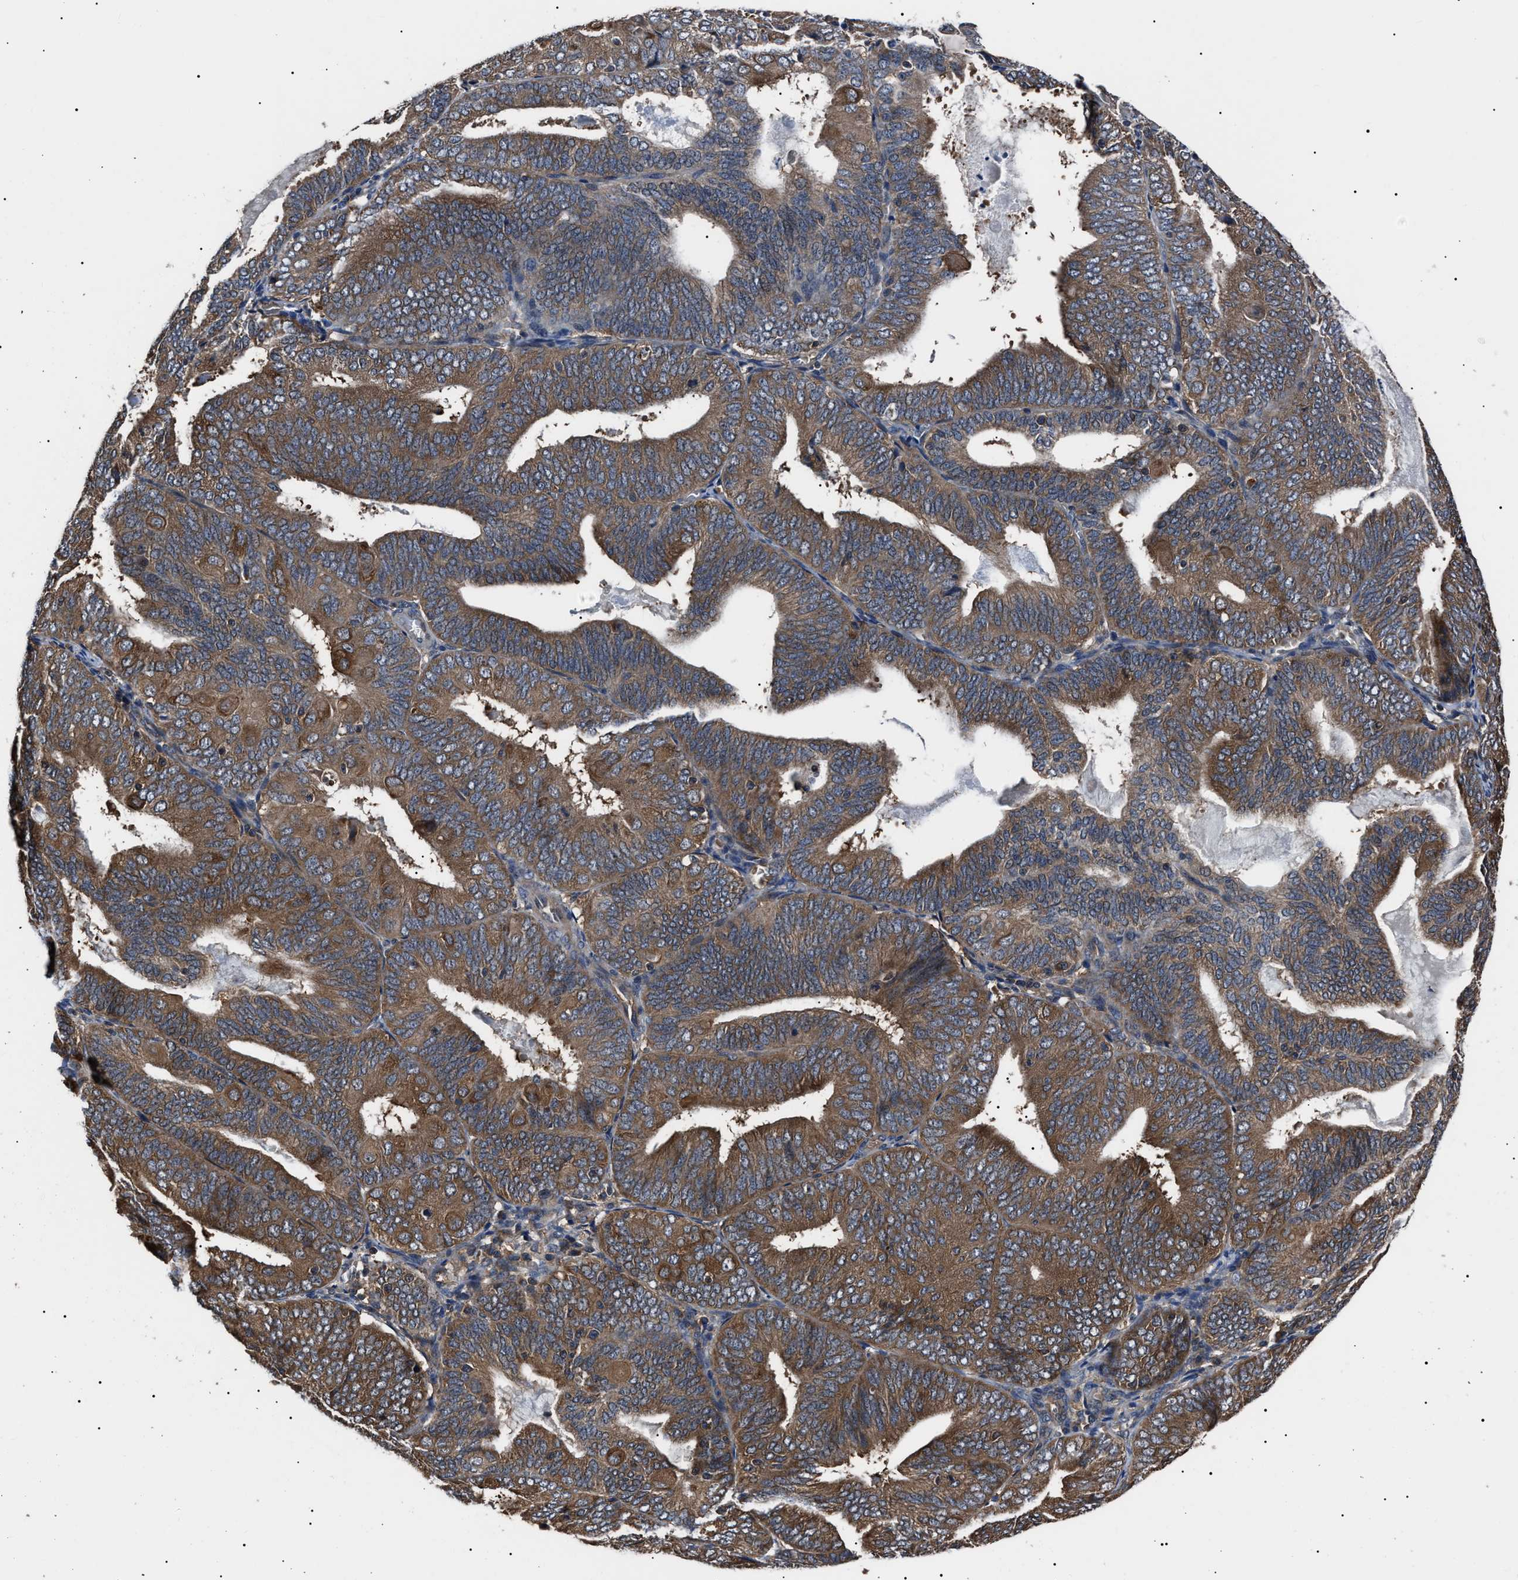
{"staining": {"intensity": "moderate", "quantity": ">75%", "location": "cytoplasmic/membranous"}, "tissue": "endometrial cancer", "cell_type": "Tumor cells", "image_type": "cancer", "snomed": [{"axis": "morphology", "description": "Adenocarcinoma, NOS"}, {"axis": "topography", "description": "Endometrium"}], "caption": "Immunohistochemistry (IHC) histopathology image of human endometrial cancer stained for a protein (brown), which demonstrates medium levels of moderate cytoplasmic/membranous expression in approximately >75% of tumor cells.", "gene": "CCT8", "patient": {"sex": "female", "age": 81}}